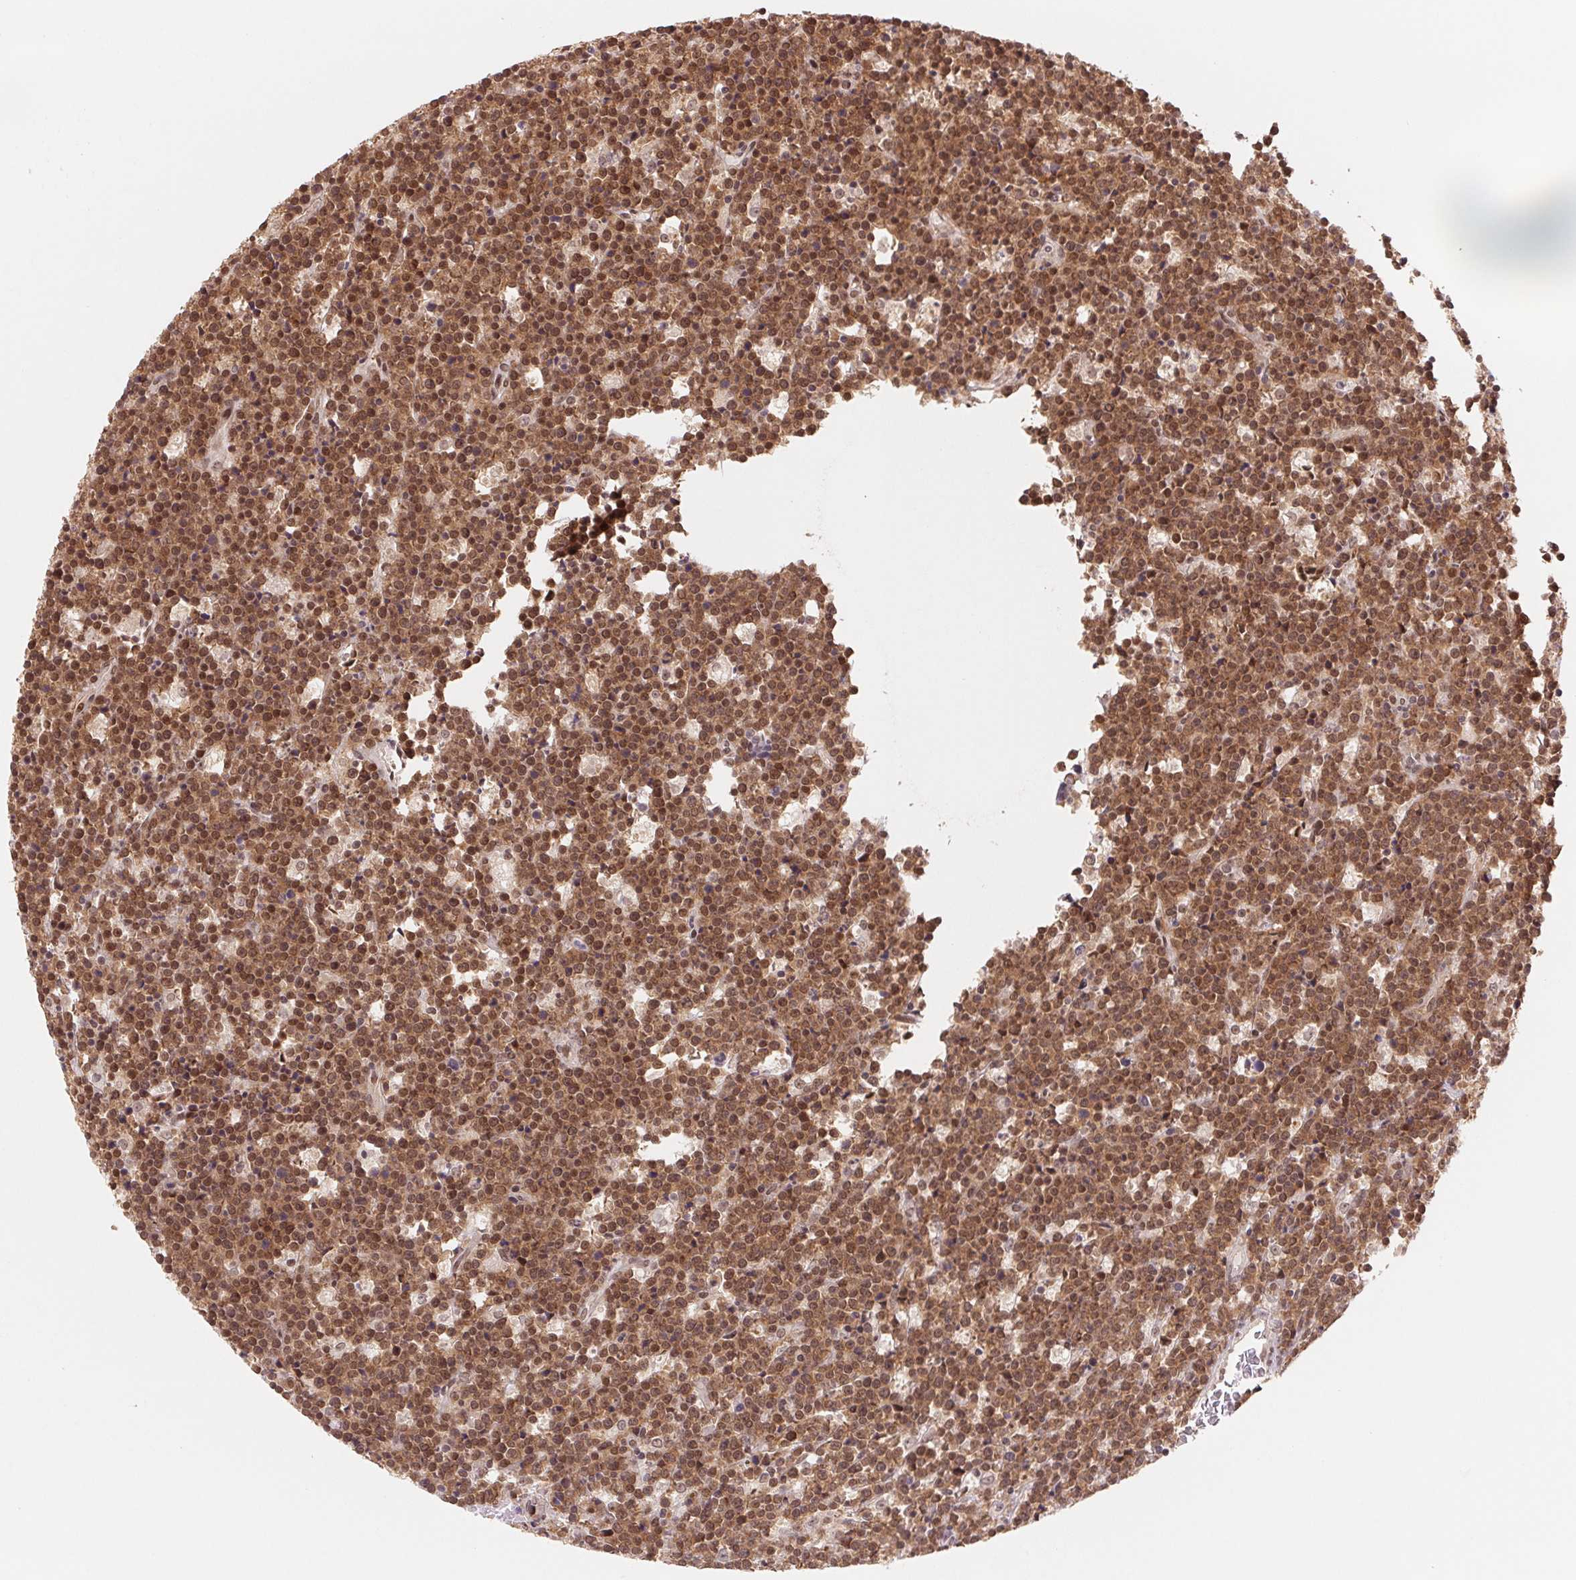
{"staining": {"intensity": "moderate", "quantity": ">75%", "location": "cytoplasmic/membranous,nuclear"}, "tissue": "lymphoma", "cell_type": "Tumor cells", "image_type": "cancer", "snomed": [{"axis": "morphology", "description": "Malignant lymphoma, non-Hodgkin's type, High grade"}, {"axis": "topography", "description": "Ovary"}], "caption": "This image reveals immunohistochemistry staining of human high-grade malignant lymphoma, non-Hodgkin's type, with medium moderate cytoplasmic/membranous and nuclear staining in about >75% of tumor cells.", "gene": "DNAJB6", "patient": {"sex": "female", "age": 56}}